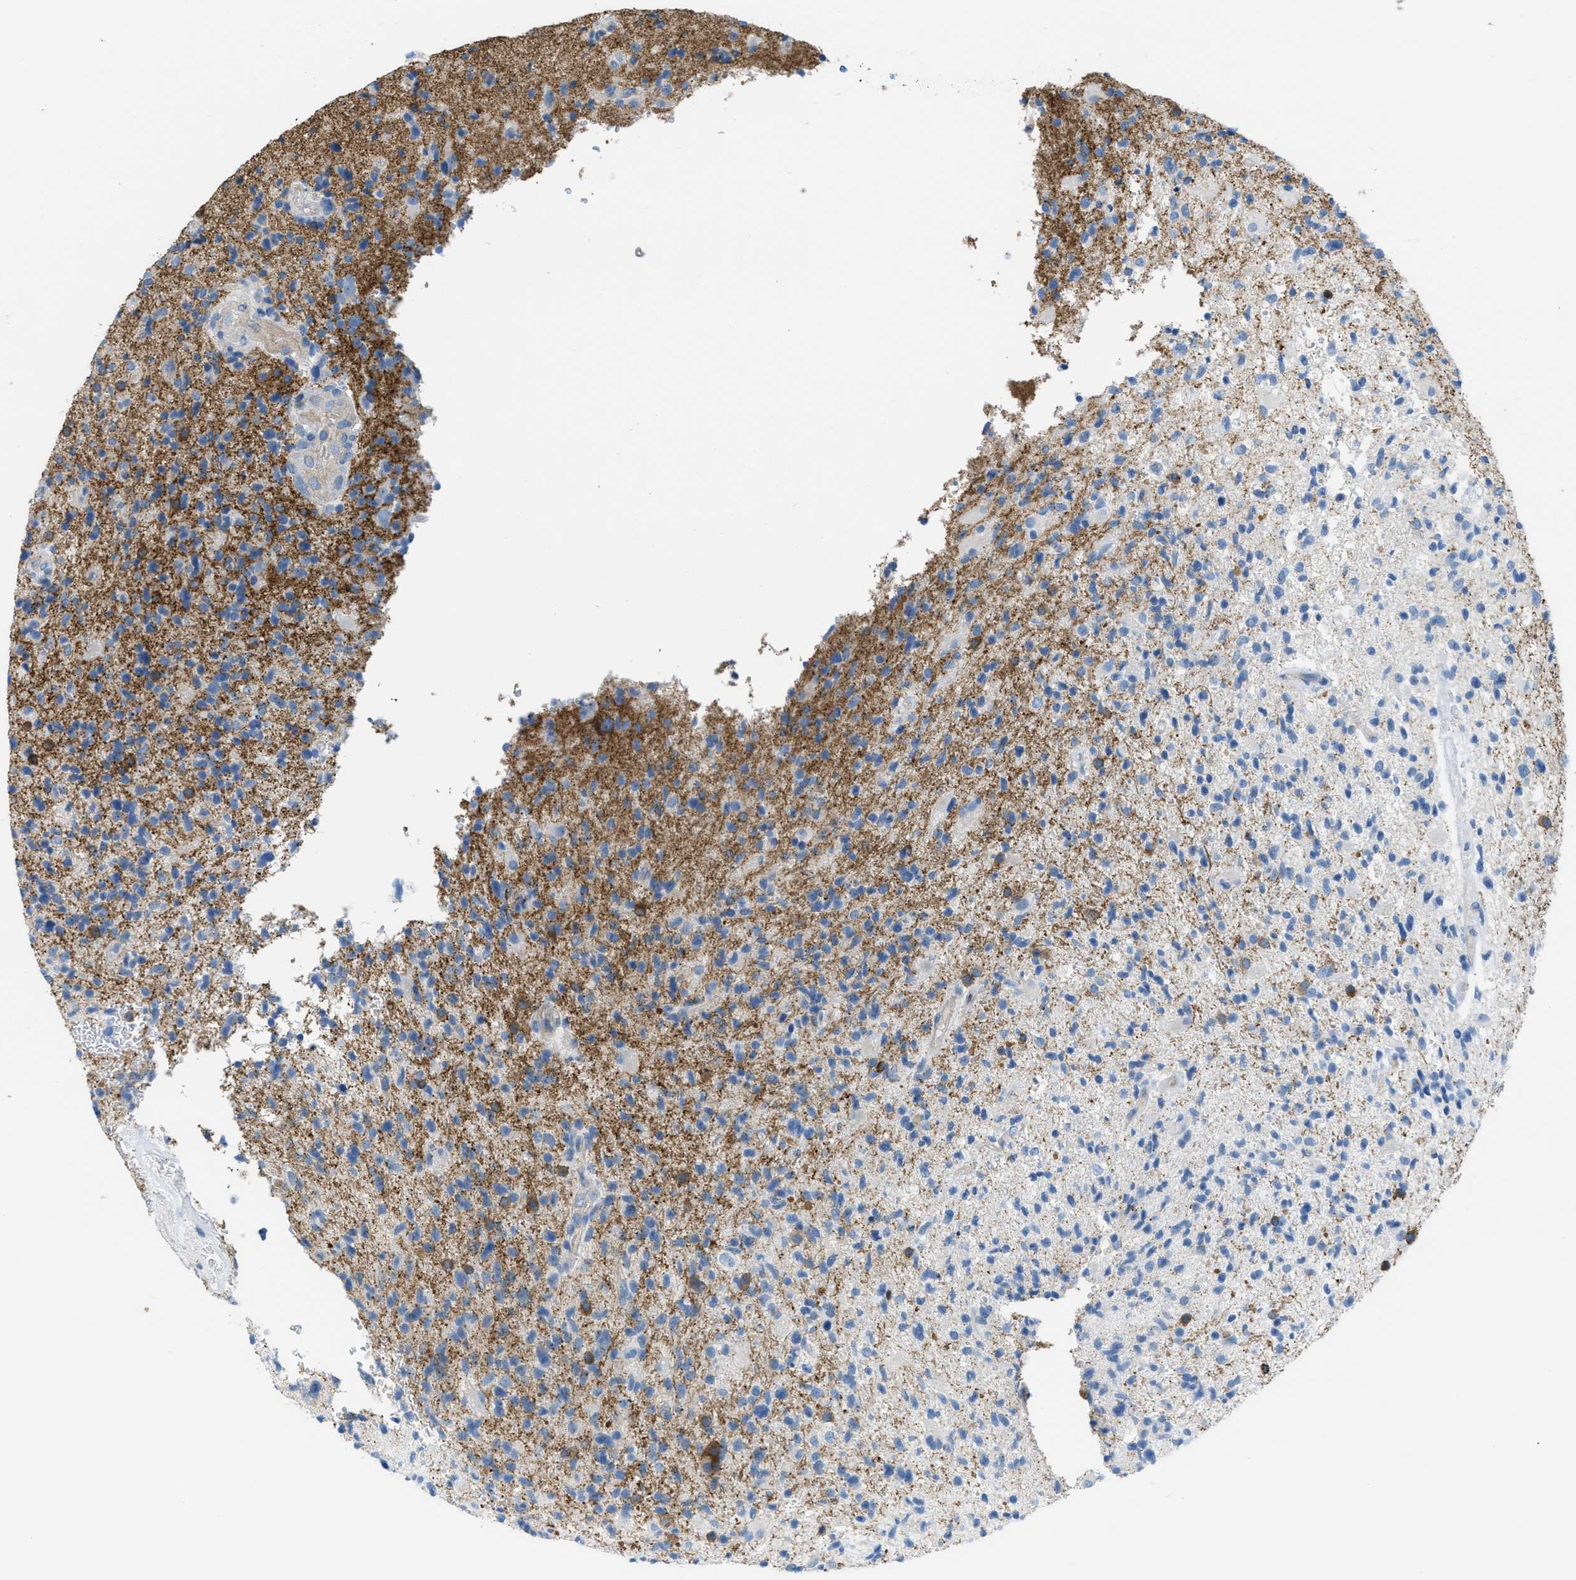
{"staining": {"intensity": "strong", "quantity": "<25%", "location": "cytoplasmic/membranous"}, "tissue": "glioma", "cell_type": "Tumor cells", "image_type": "cancer", "snomed": [{"axis": "morphology", "description": "Glioma, malignant, High grade"}, {"axis": "topography", "description": "Brain"}], "caption": "Malignant glioma (high-grade) tissue displays strong cytoplasmic/membranous positivity in about <25% of tumor cells", "gene": "ASGR1", "patient": {"sex": "male", "age": 72}}